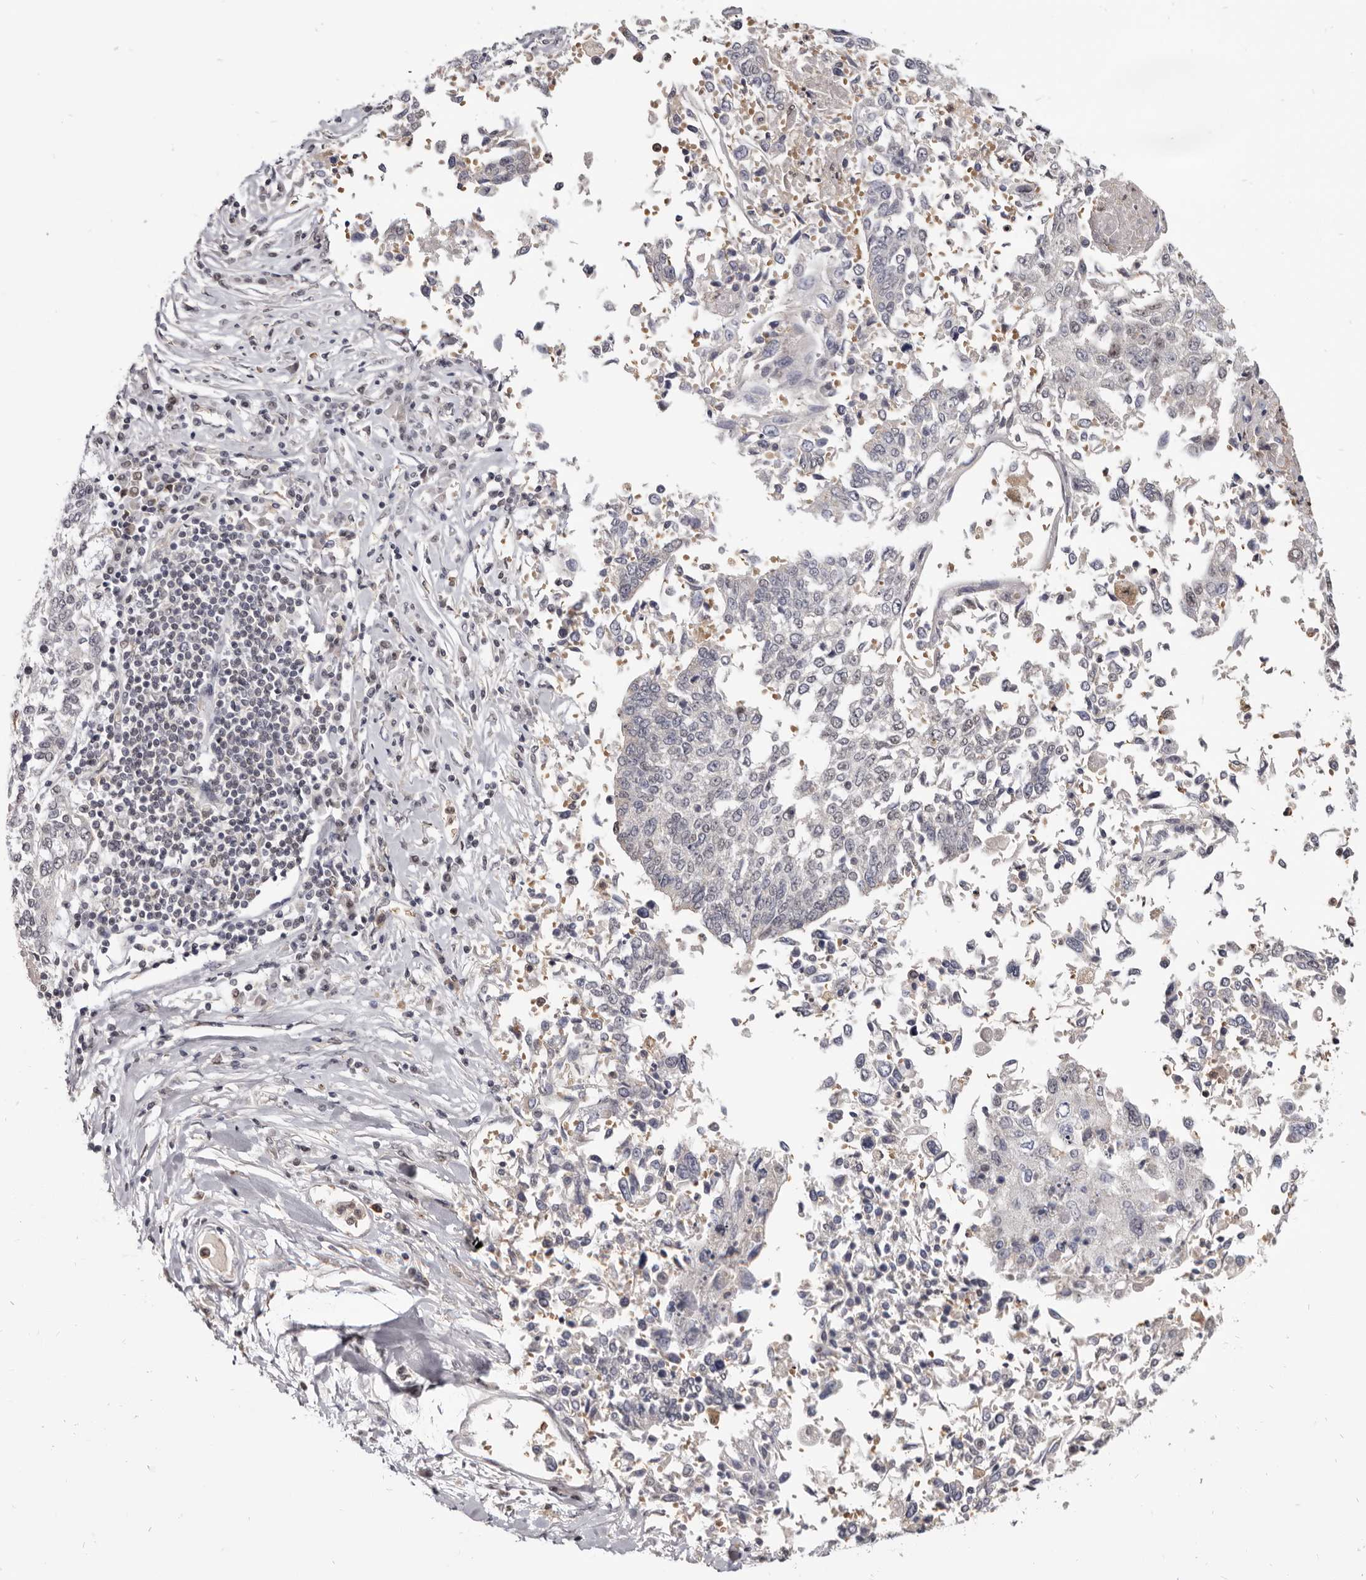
{"staining": {"intensity": "moderate", "quantity": "<25%", "location": "cytoplasmic/membranous"}, "tissue": "lung cancer", "cell_type": "Tumor cells", "image_type": "cancer", "snomed": [{"axis": "morphology", "description": "Normal tissue, NOS"}, {"axis": "morphology", "description": "Squamous cell carcinoma, NOS"}, {"axis": "topography", "description": "Cartilage tissue"}, {"axis": "topography", "description": "Lung"}, {"axis": "topography", "description": "Peripheral nerve tissue"}], "caption": "Moderate cytoplasmic/membranous protein positivity is identified in approximately <25% of tumor cells in lung cancer (squamous cell carcinoma).", "gene": "CGN", "patient": {"sex": "female", "age": 49}}